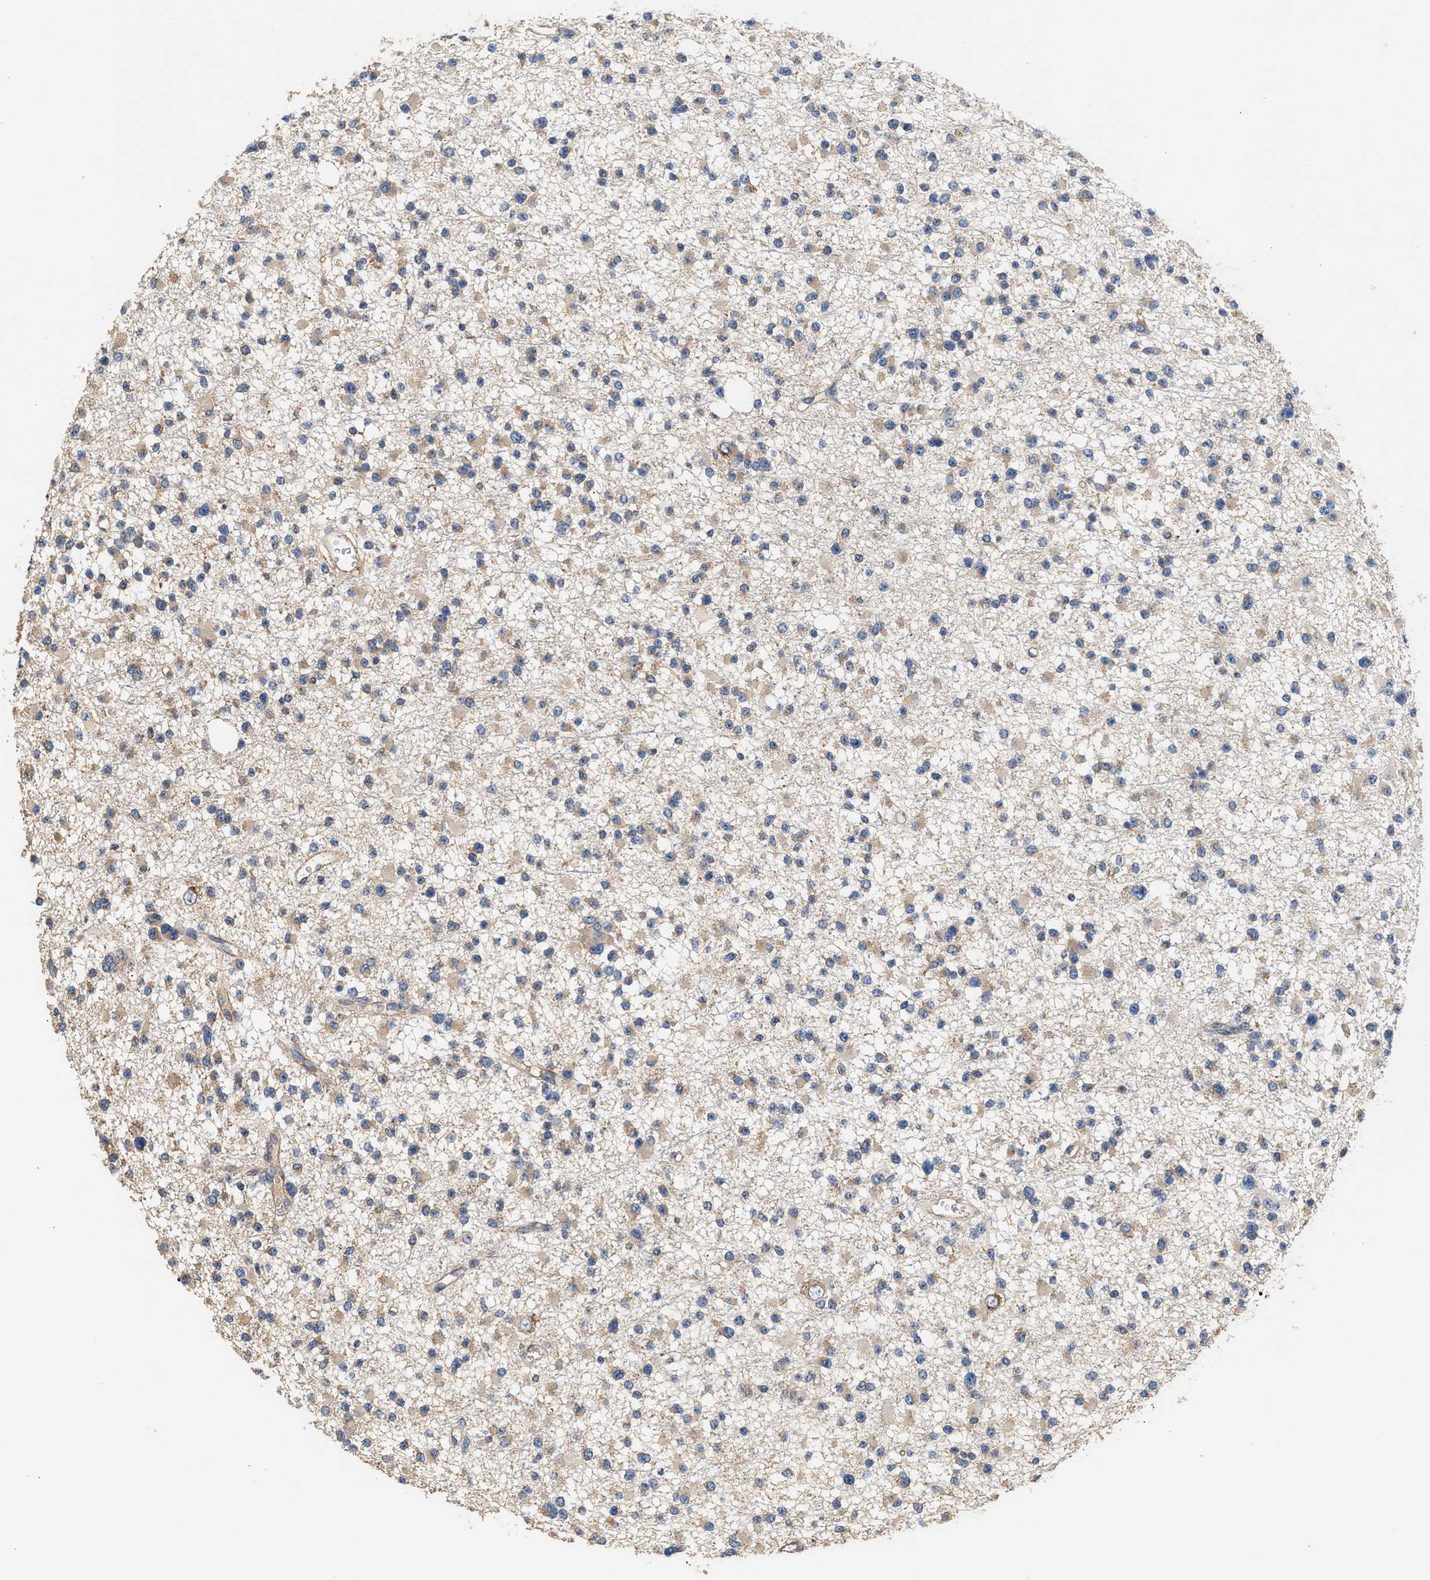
{"staining": {"intensity": "weak", "quantity": "25%-75%", "location": "cytoplasmic/membranous"}, "tissue": "glioma", "cell_type": "Tumor cells", "image_type": "cancer", "snomed": [{"axis": "morphology", "description": "Glioma, malignant, Low grade"}, {"axis": "topography", "description": "Brain"}], "caption": "Immunohistochemistry micrograph of neoplastic tissue: glioma stained using immunohistochemistry displays low levels of weak protein expression localized specifically in the cytoplasmic/membranous of tumor cells, appearing as a cytoplasmic/membranous brown color.", "gene": "KLB", "patient": {"sex": "female", "age": 22}}